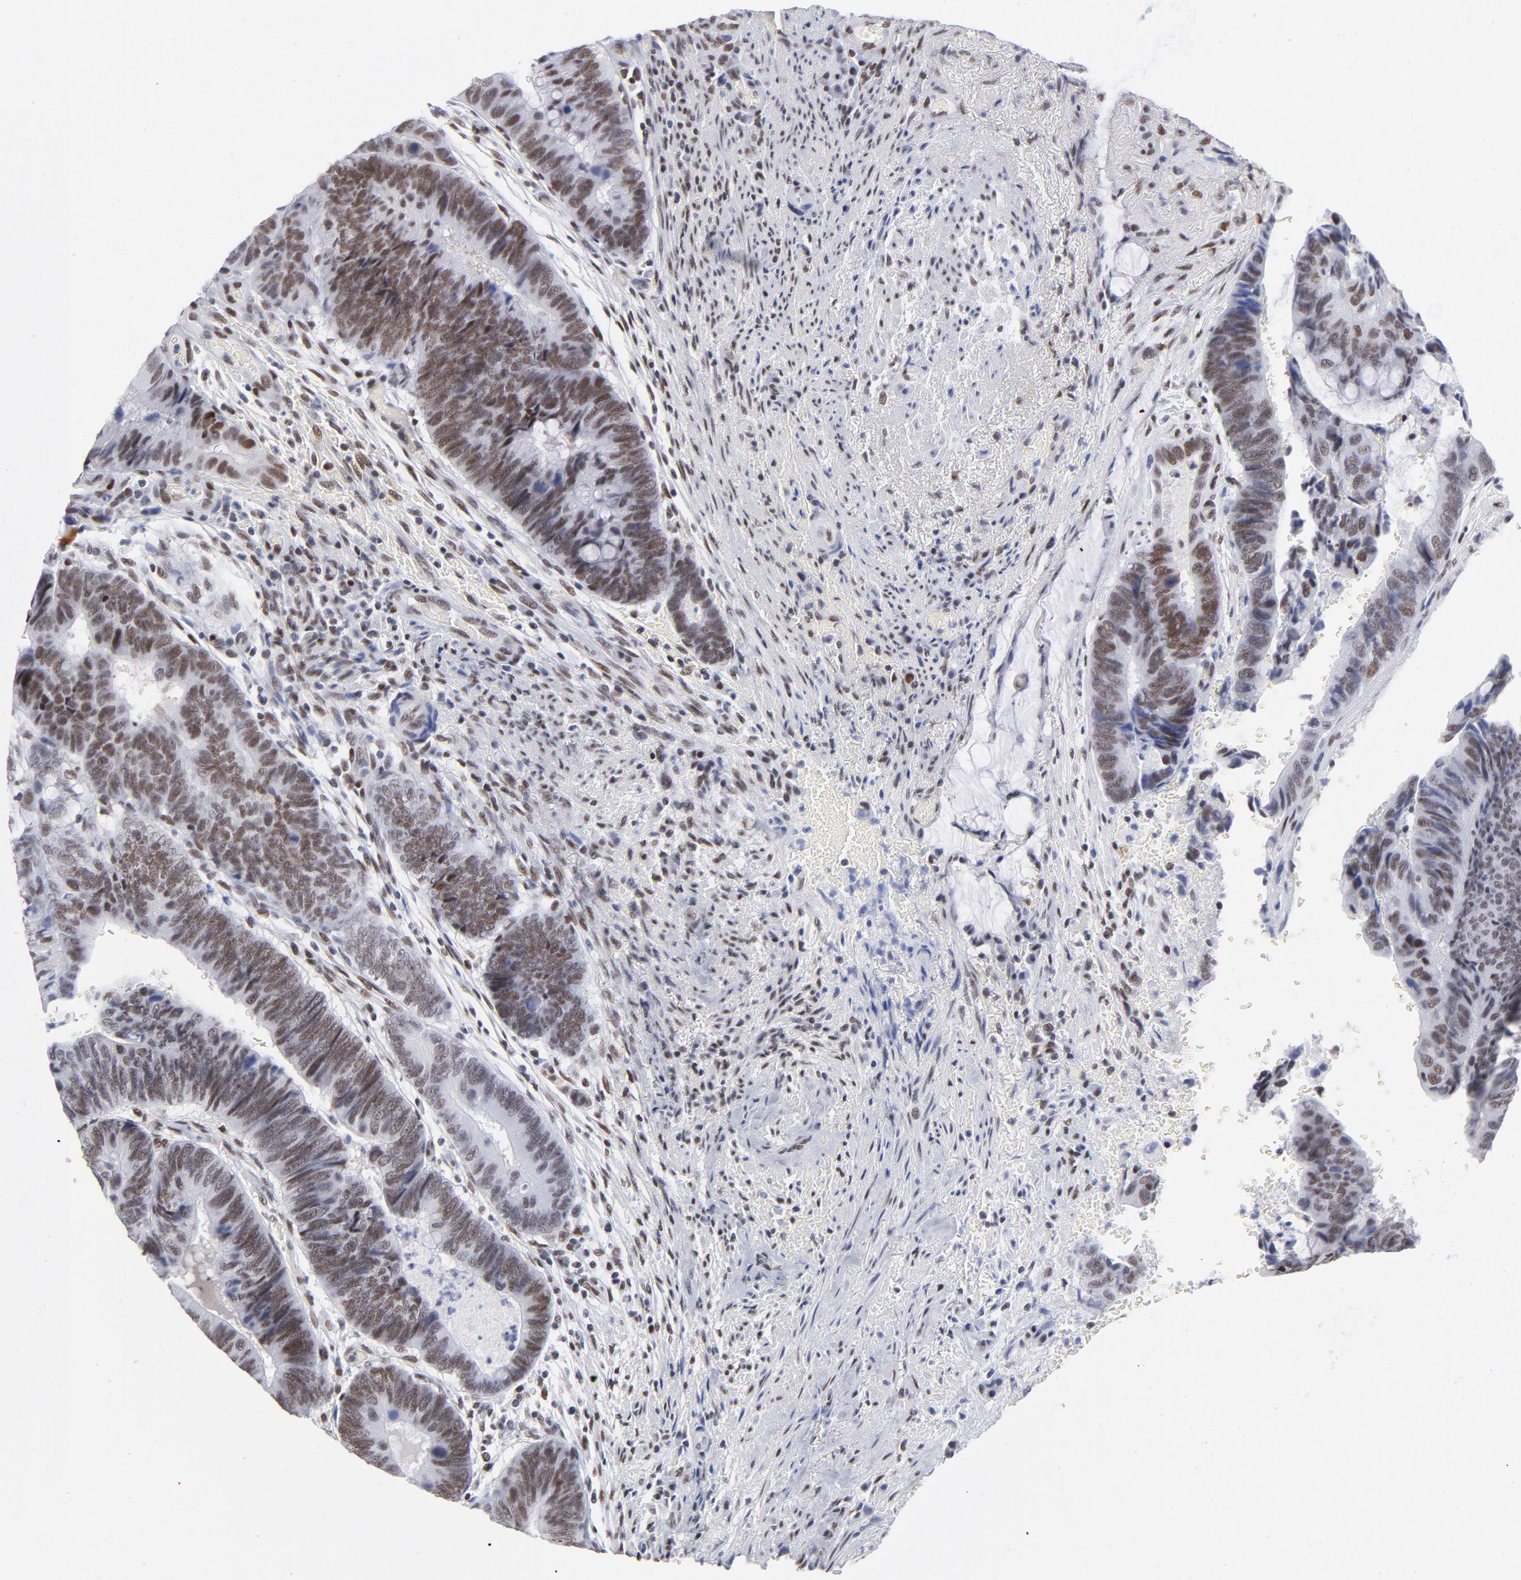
{"staining": {"intensity": "moderate", "quantity": ">75%", "location": "nuclear"}, "tissue": "colorectal cancer", "cell_type": "Tumor cells", "image_type": "cancer", "snomed": [{"axis": "morphology", "description": "Normal tissue, NOS"}, {"axis": "morphology", "description": "Adenocarcinoma, NOS"}, {"axis": "topography", "description": "Rectum"}], "caption": "Tumor cells reveal medium levels of moderate nuclear staining in about >75% of cells in colorectal adenocarcinoma.", "gene": "ATF2", "patient": {"sex": "male", "age": 92}}